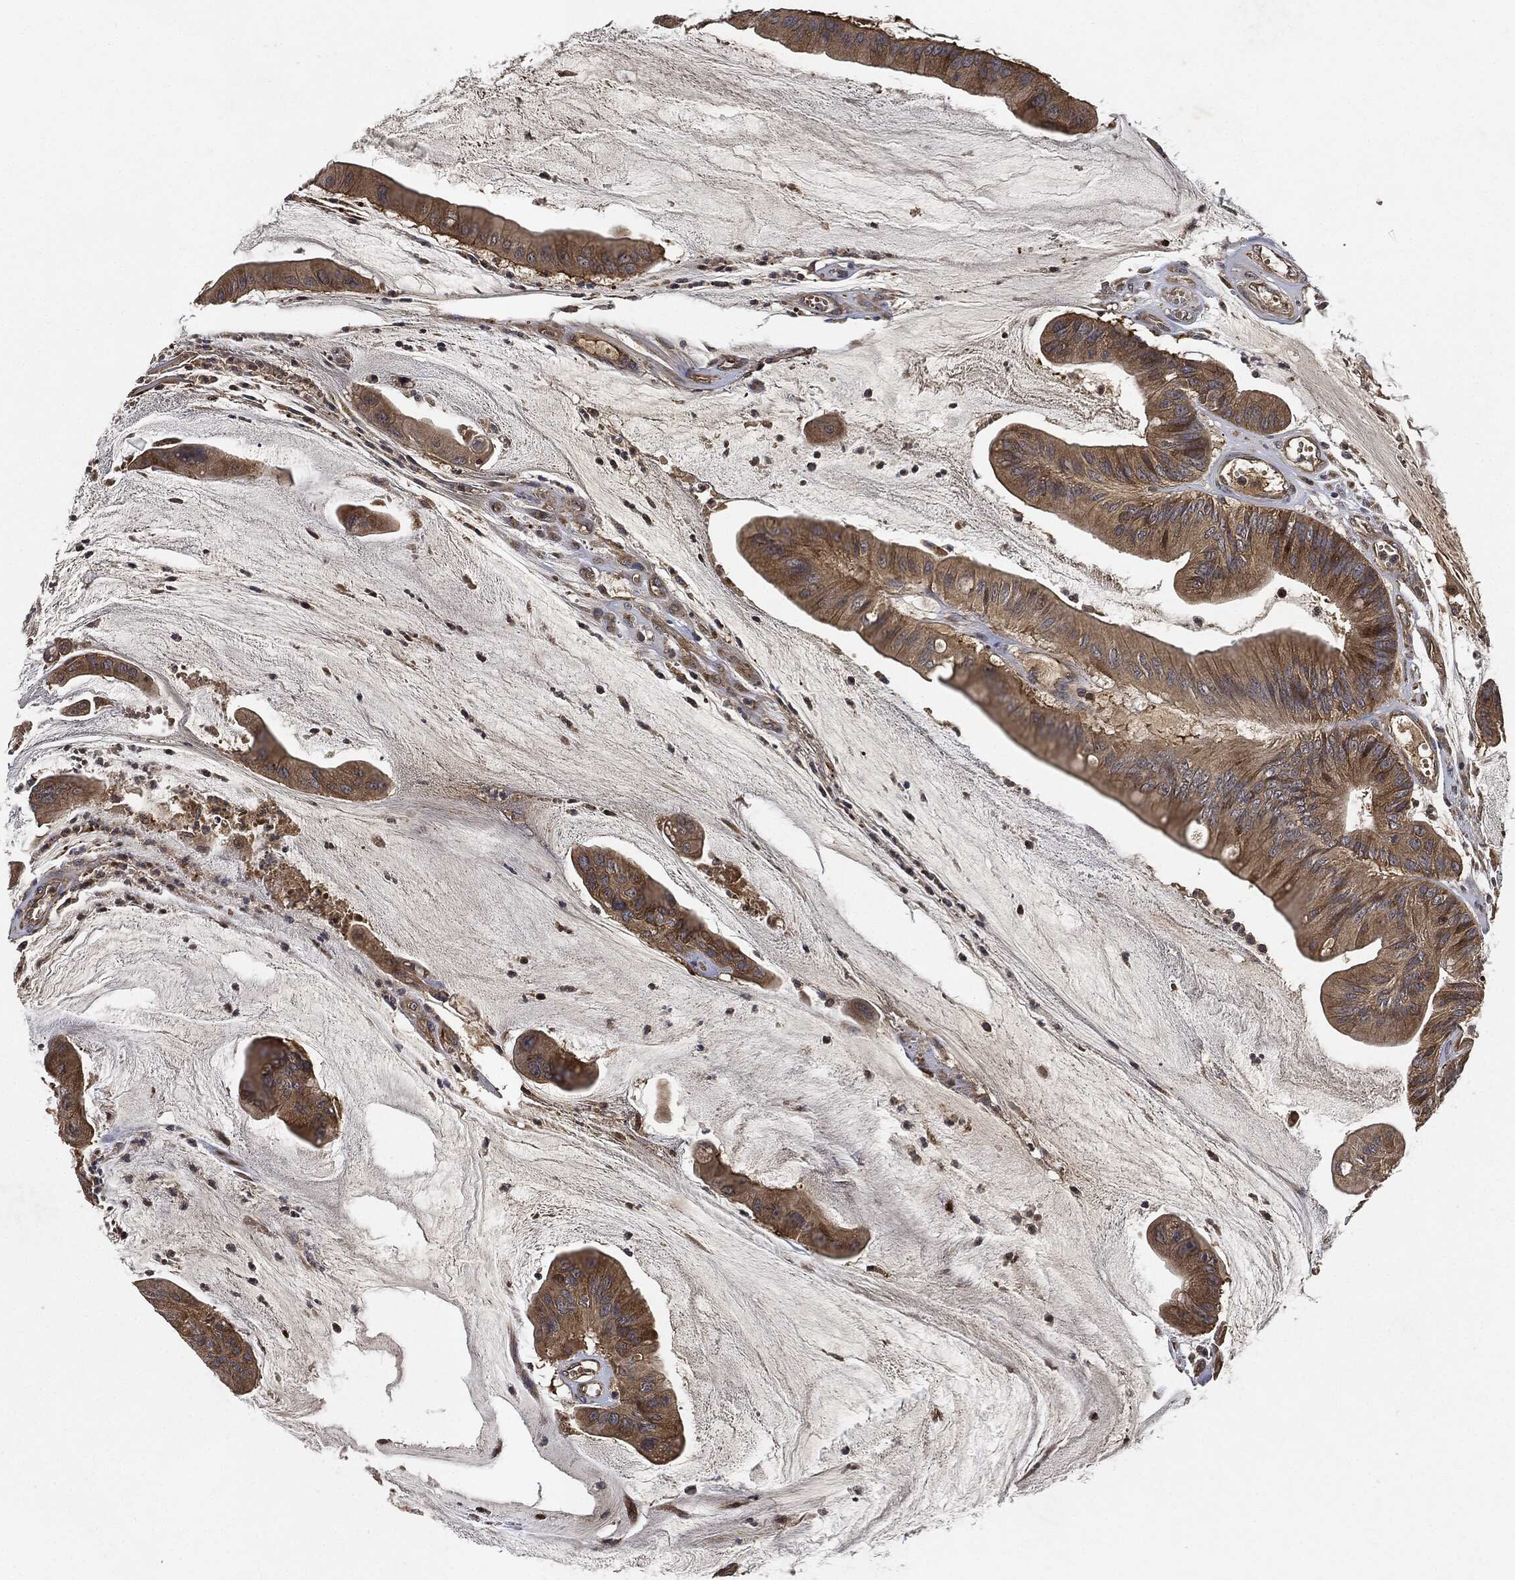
{"staining": {"intensity": "weak", "quantity": ">75%", "location": "cytoplasmic/membranous"}, "tissue": "colorectal cancer", "cell_type": "Tumor cells", "image_type": "cancer", "snomed": [{"axis": "morphology", "description": "Adenocarcinoma, NOS"}, {"axis": "topography", "description": "Colon"}], "caption": "Immunohistochemical staining of human colorectal cancer (adenocarcinoma) displays weak cytoplasmic/membranous protein staining in about >75% of tumor cells.", "gene": "MLST8", "patient": {"sex": "female", "age": 69}}